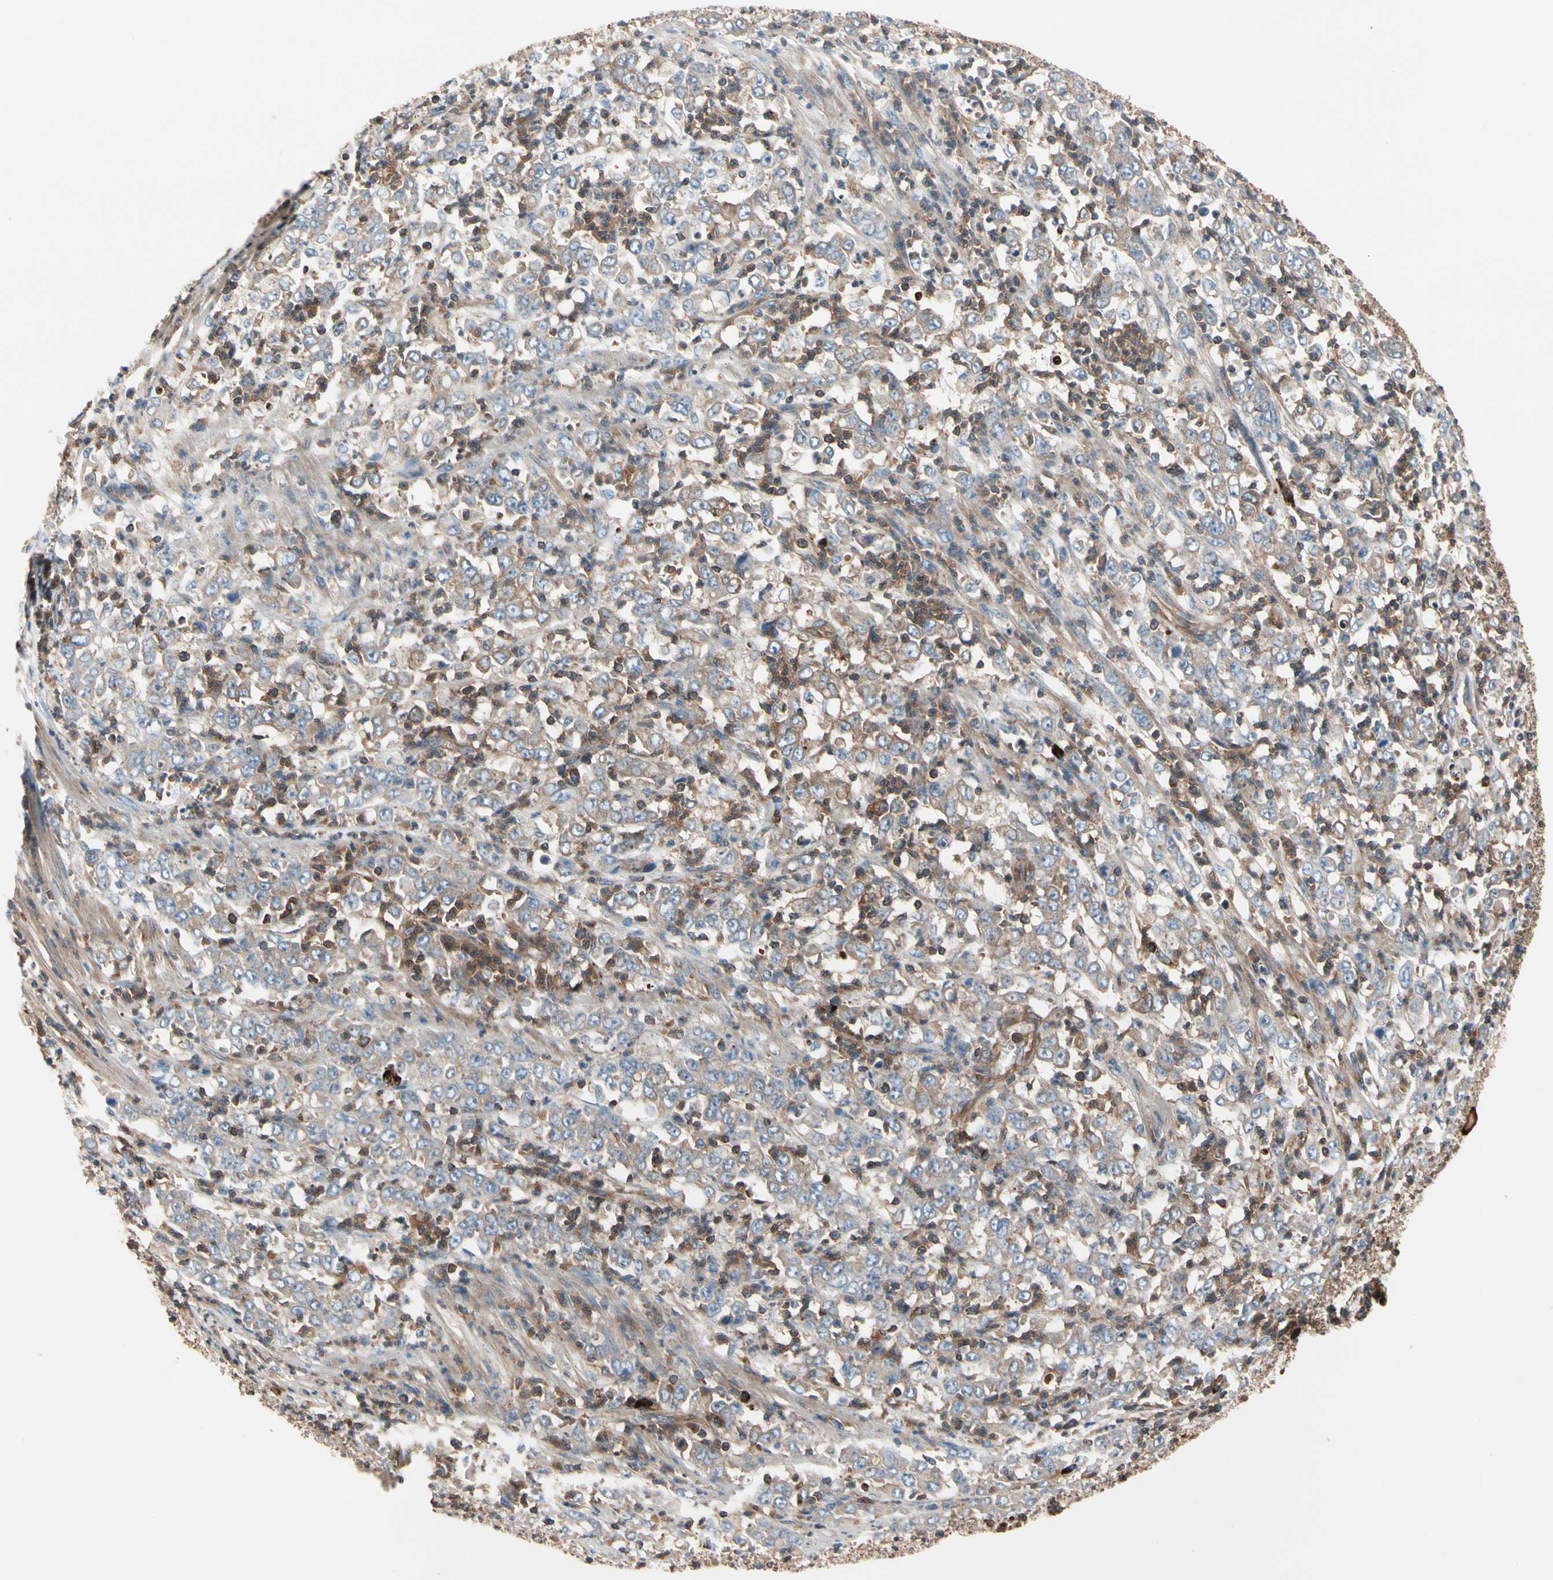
{"staining": {"intensity": "weak", "quantity": "25%-75%", "location": "cytoplasmic/membranous"}, "tissue": "stomach cancer", "cell_type": "Tumor cells", "image_type": "cancer", "snomed": [{"axis": "morphology", "description": "Adenocarcinoma, NOS"}, {"axis": "topography", "description": "Stomach, lower"}], "caption": "Immunohistochemistry histopathology image of human adenocarcinoma (stomach) stained for a protein (brown), which shows low levels of weak cytoplasmic/membranous expression in about 25%-75% of tumor cells.", "gene": "ROCK1", "patient": {"sex": "female", "age": 71}}